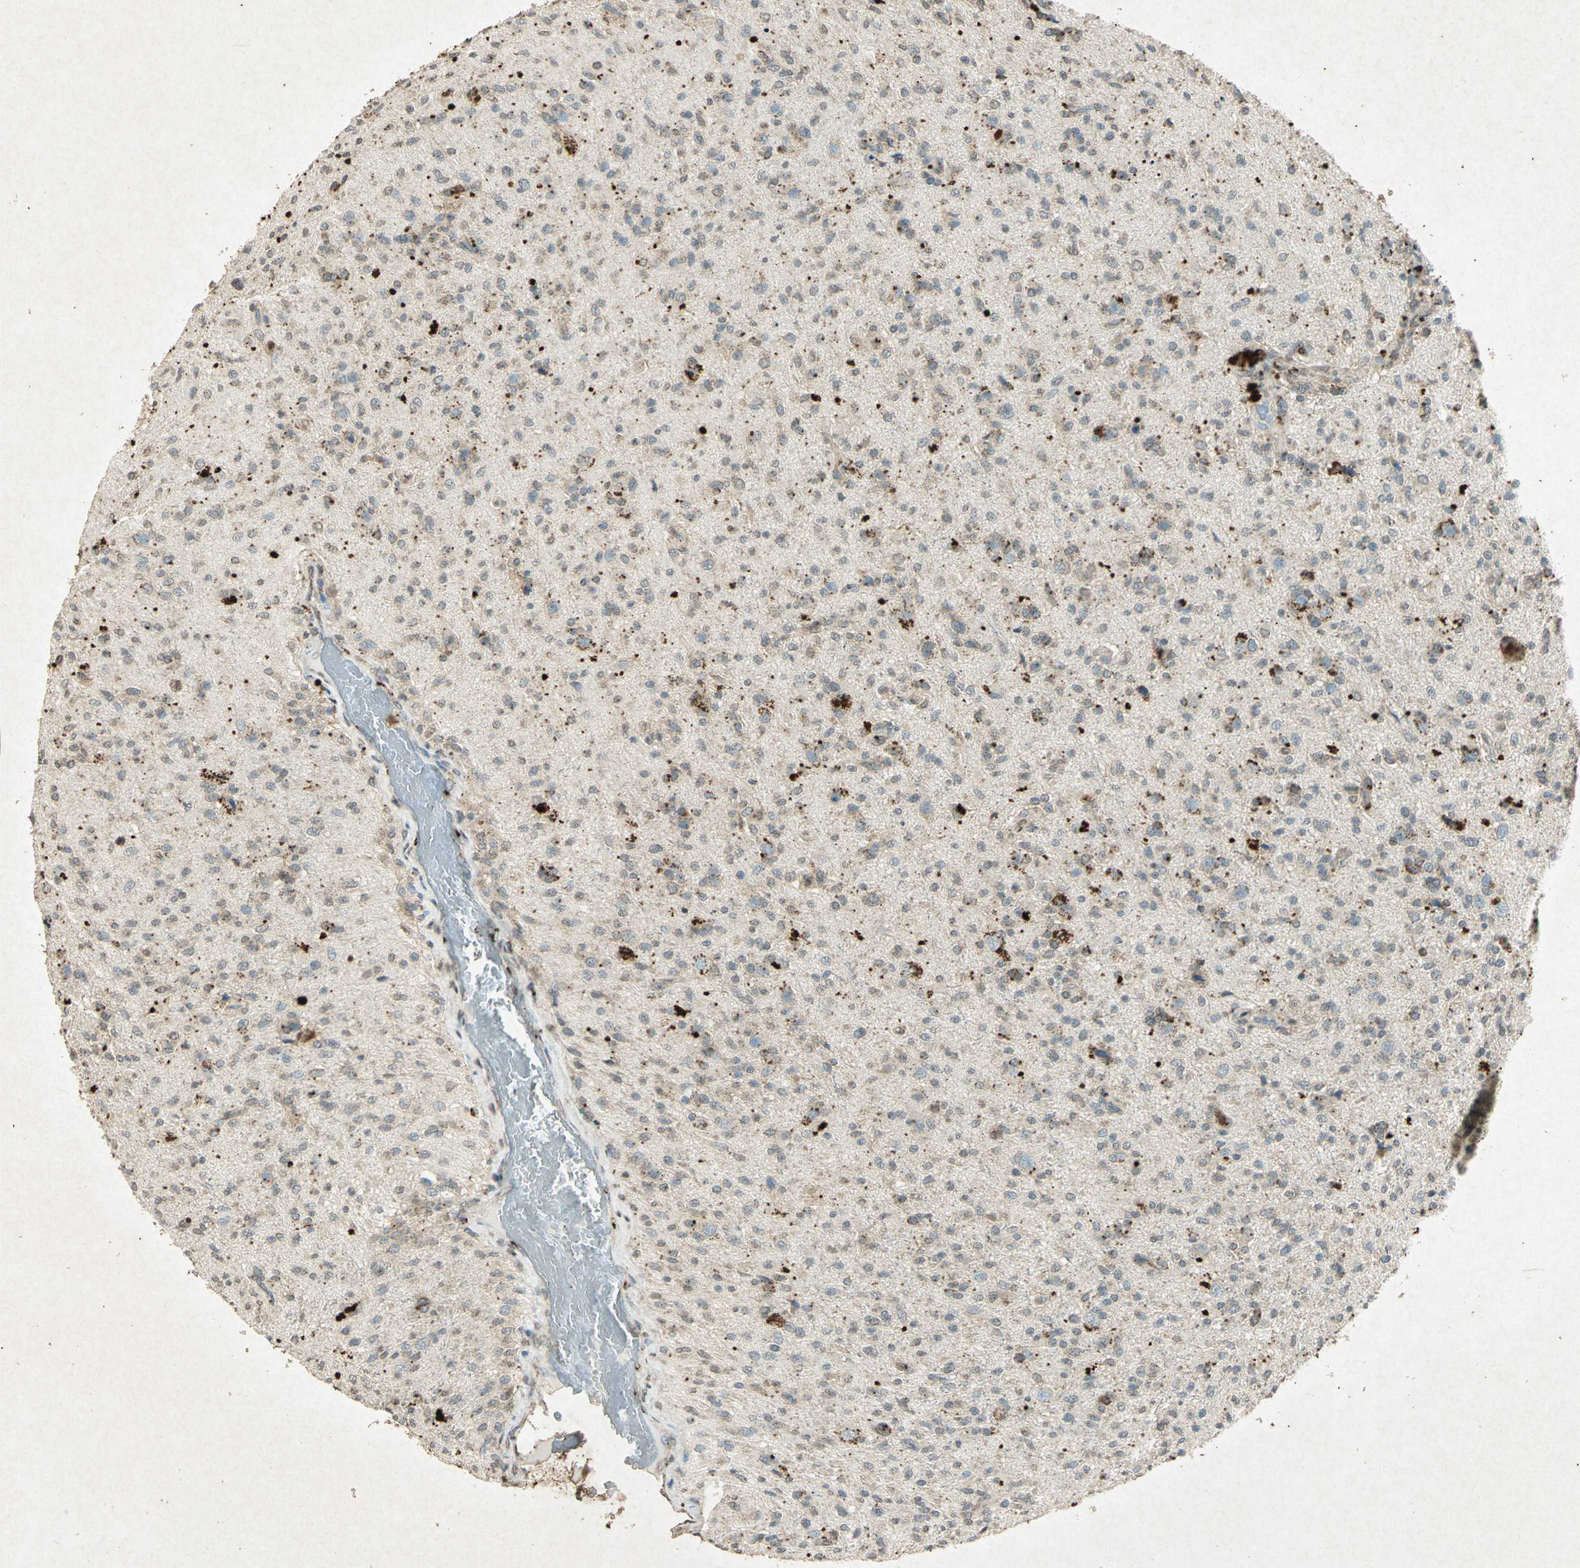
{"staining": {"intensity": "weak", "quantity": "25%-75%", "location": "cytoplasmic/membranous"}, "tissue": "glioma", "cell_type": "Tumor cells", "image_type": "cancer", "snomed": [{"axis": "morphology", "description": "Glioma, malignant, High grade"}, {"axis": "topography", "description": "Brain"}], "caption": "Immunohistochemical staining of glioma demonstrates low levels of weak cytoplasmic/membranous protein positivity in about 25%-75% of tumor cells.", "gene": "PSEN1", "patient": {"sex": "male", "age": 71}}